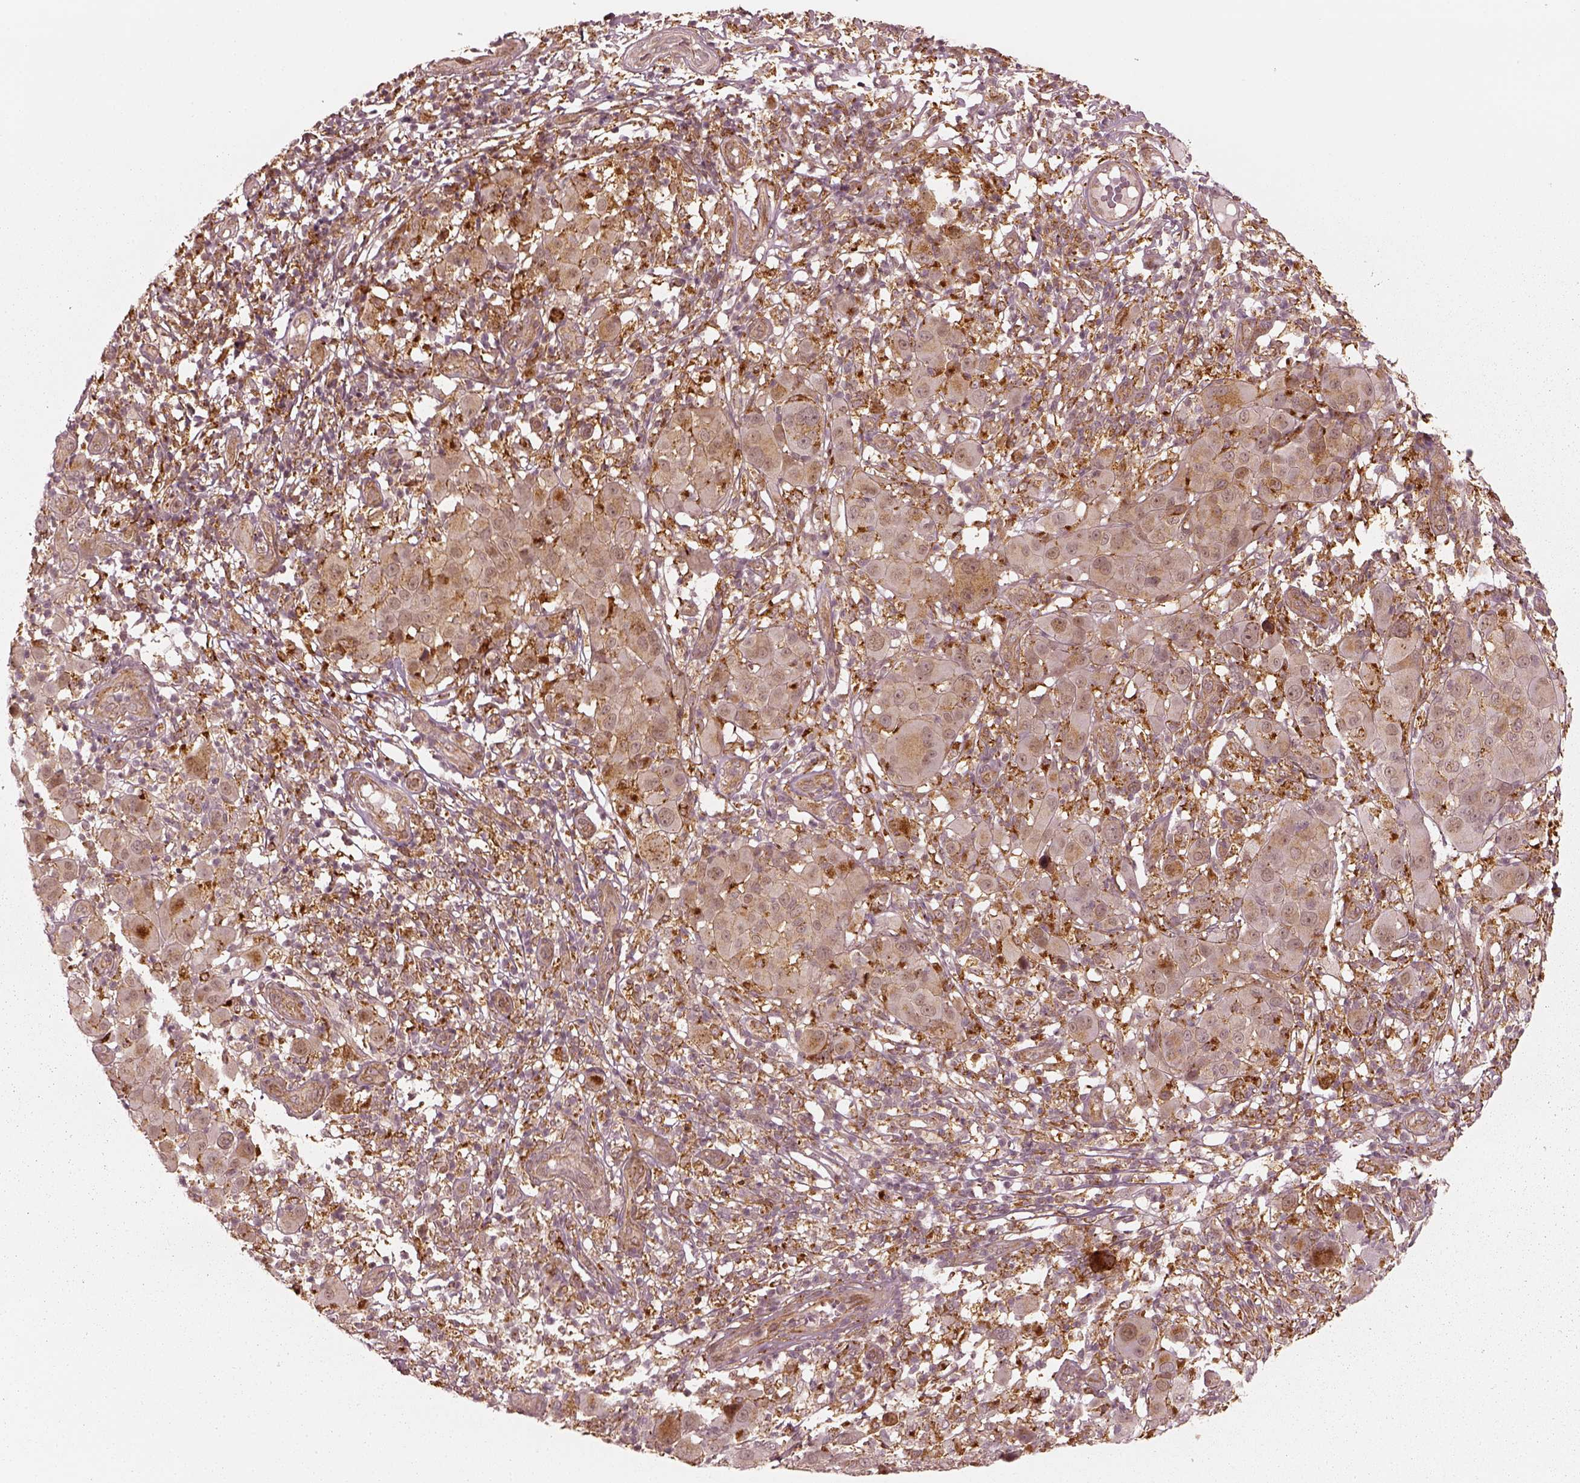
{"staining": {"intensity": "weak", "quantity": ">75%", "location": "cytoplasmic/membranous"}, "tissue": "melanoma", "cell_type": "Tumor cells", "image_type": "cancer", "snomed": [{"axis": "morphology", "description": "Malignant melanoma, NOS"}, {"axis": "topography", "description": "Skin"}], "caption": "Weak cytoplasmic/membranous protein expression is appreciated in about >75% of tumor cells in malignant melanoma.", "gene": "SLC12A9", "patient": {"sex": "female", "age": 87}}